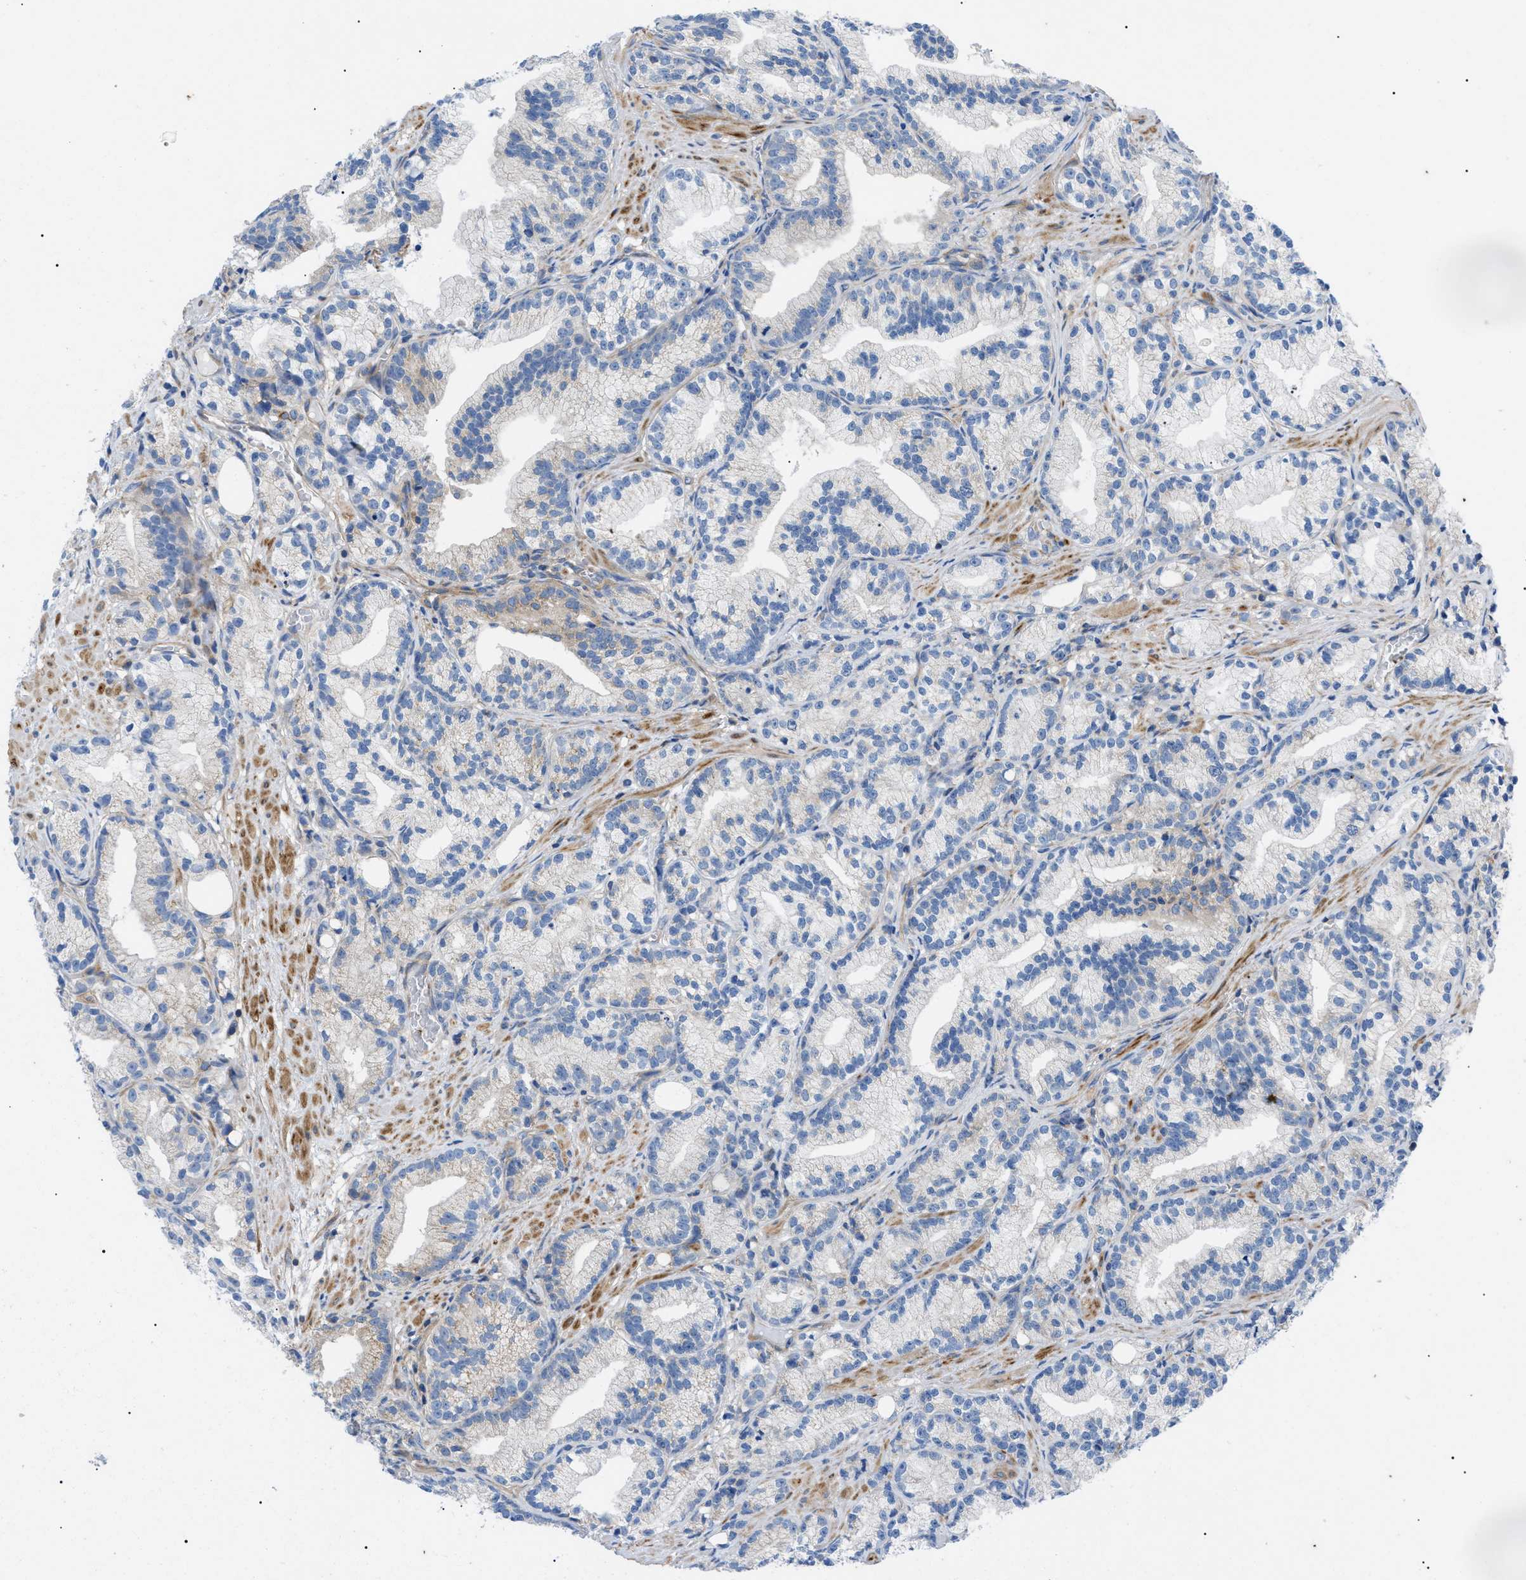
{"staining": {"intensity": "negative", "quantity": "none", "location": "none"}, "tissue": "prostate cancer", "cell_type": "Tumor cells", "image_type": "cancer", "snomed": [{"axis": "morphology", "description": "Adenocarcinoma, Low grade"}, {"axis": "topography", "description": "Prostate"}], "caption": "High power microscopy photomicrograph of an immunohistochemistry (IHC) image of prostate cancer, revealing no significant positivity in tumor cells. (DAB (3,3'-diaminobenzidine) IHC visualized using brightfield microscopy, high magnification).", "gene": "HSPB8", "patient": {"sex": "male", "age": 89}}